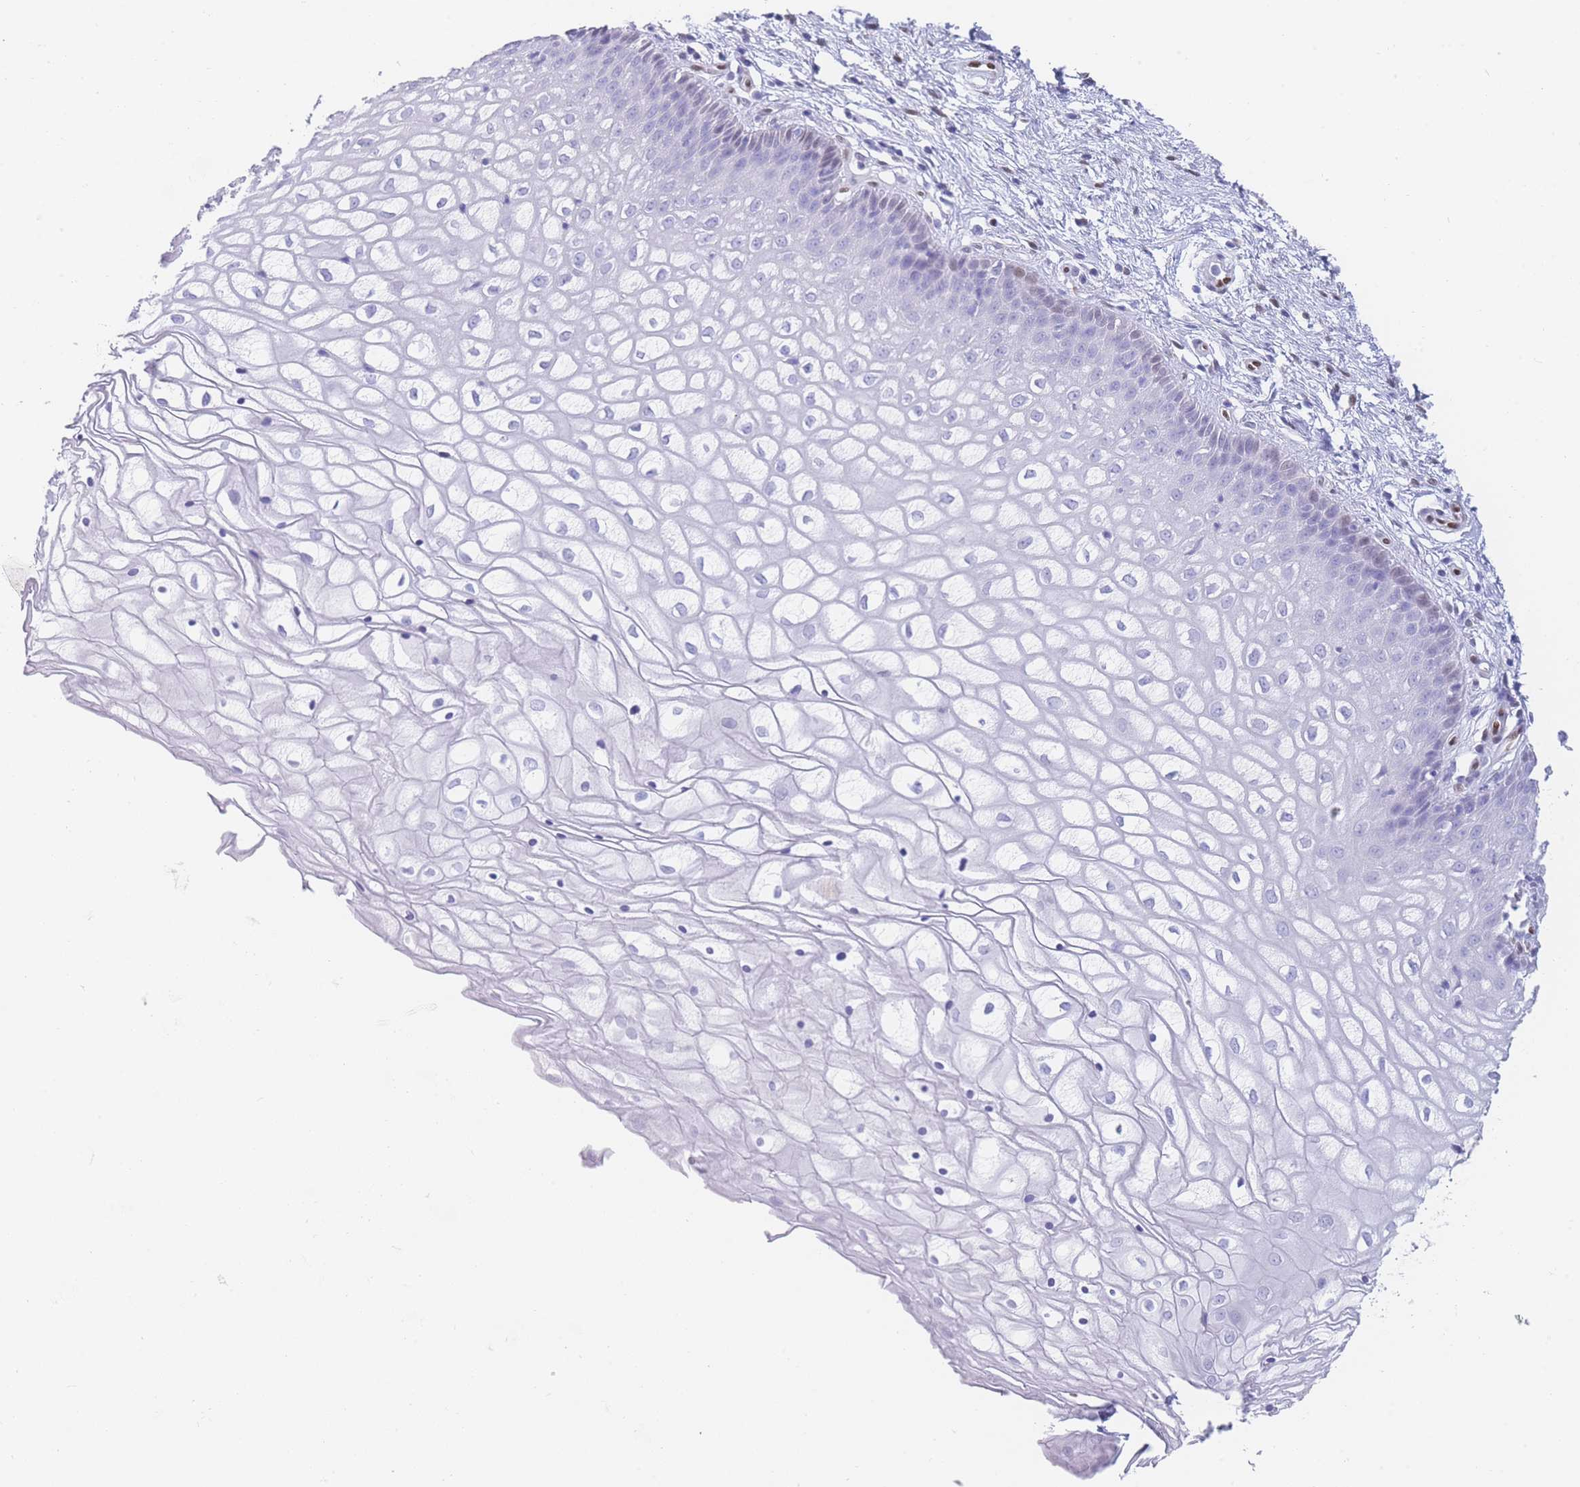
{"staining": {"intensity": "negative", "quantity": "none", "location": "none"}, "tissue": "vagina", "cell_type": "Squamous epithelial cells", "image_type": "normal", "snomed": [{"axis": "morphology", "description": "Normal tissue, NOS"}, {"axis": "topography", "description": "Vagina"}], "caption": "Squamous epithelial cells are negative for brown protein staining in unremarkable vagina.", "gene": "PSMB5", "patient": {"sex": "female", "age": 34}}